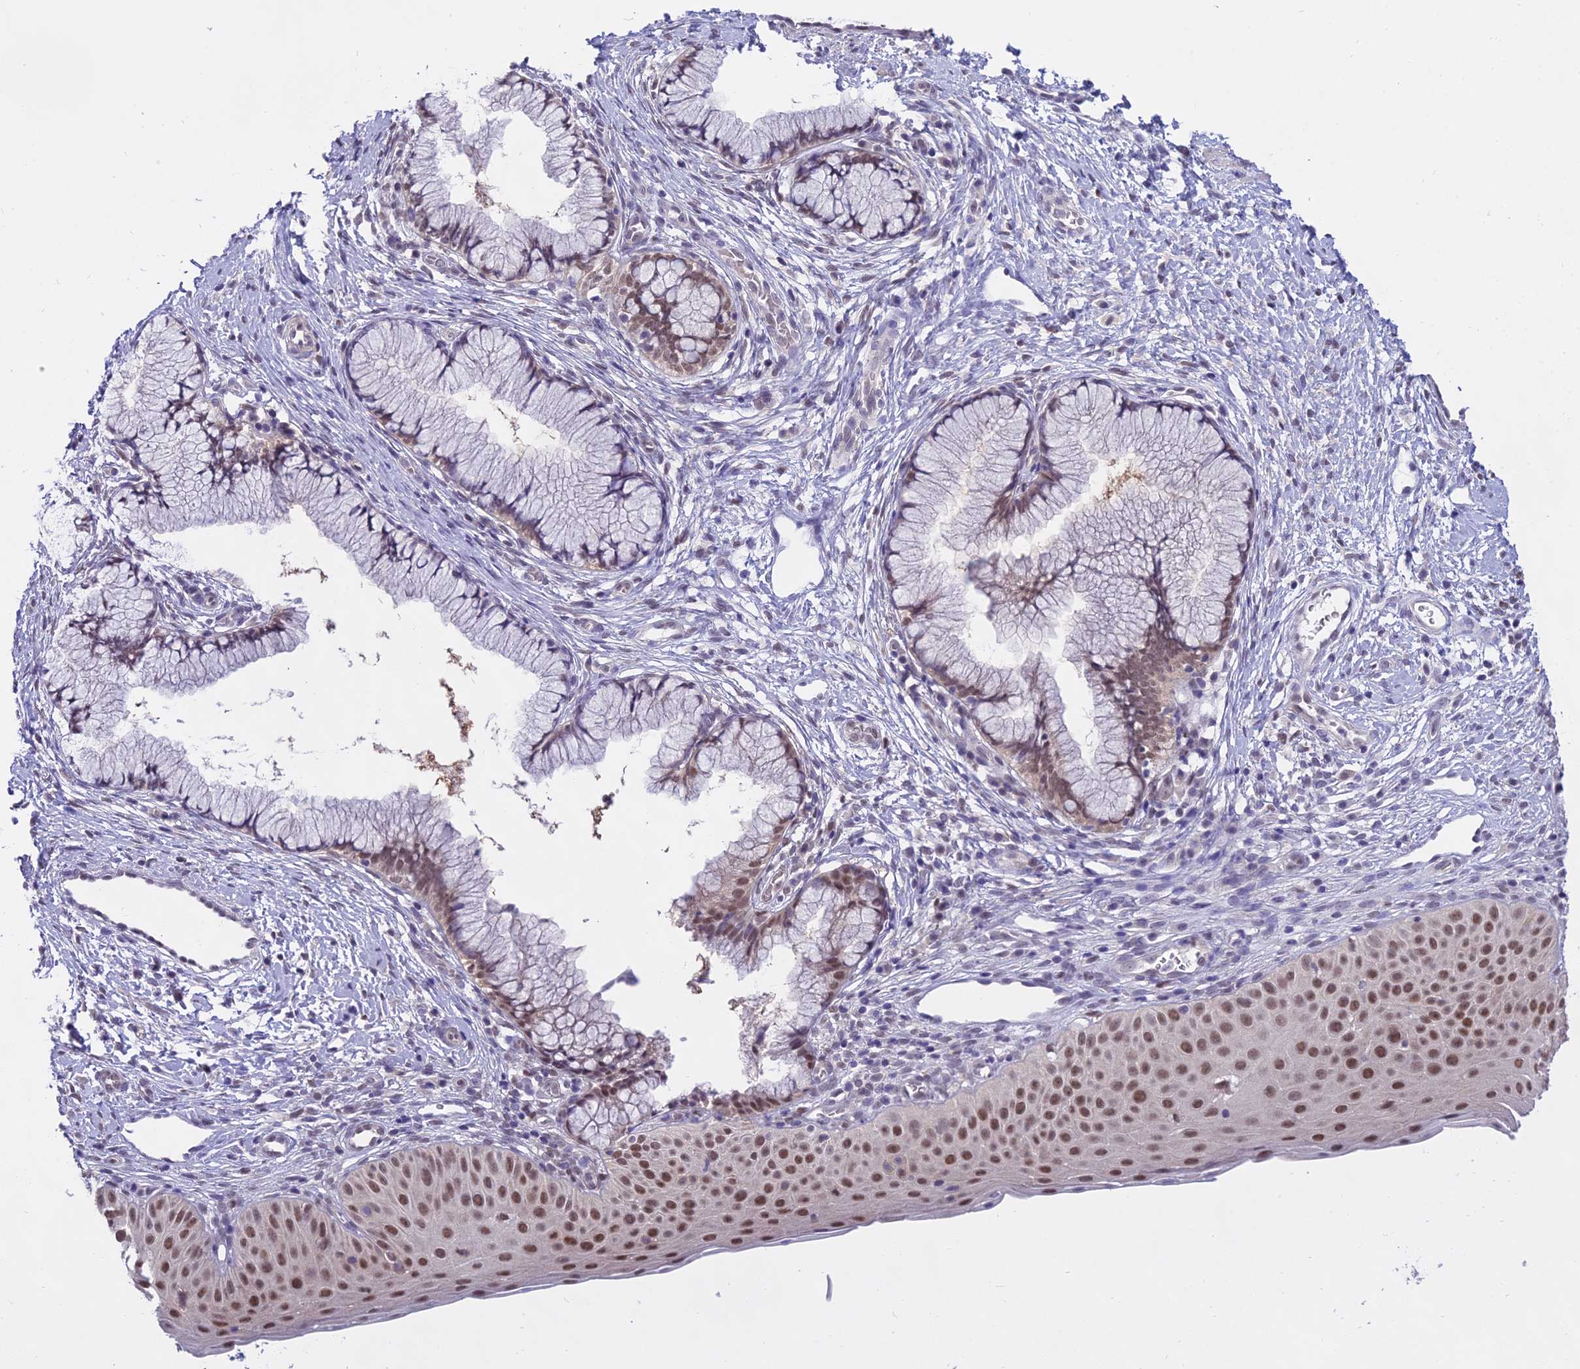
{"staining": {"intensity": "weak", "quantity": "<25%", "location": "nuclear"}, "tissue": "cervix", "cell_type": "Glandular cells", "image_type": "normal", "snomed": [{"axis": "morphology", "description": "Normal tissue, NOS"}, {"axis": "topography", "description": "Cervix"}], "caption": "DAB (3,3'-diaminobenzidine) immunohistochemical staining of benign human cervix shows no significant expression in glandular cells. The staining was performed using DAB to visualize the protein expression in brown, while the nuclei were stained in blue with hematoxylin (Magnification: 20x).", "gene": "MAT2A", "patient": {"sex": "female", "age": 36}}